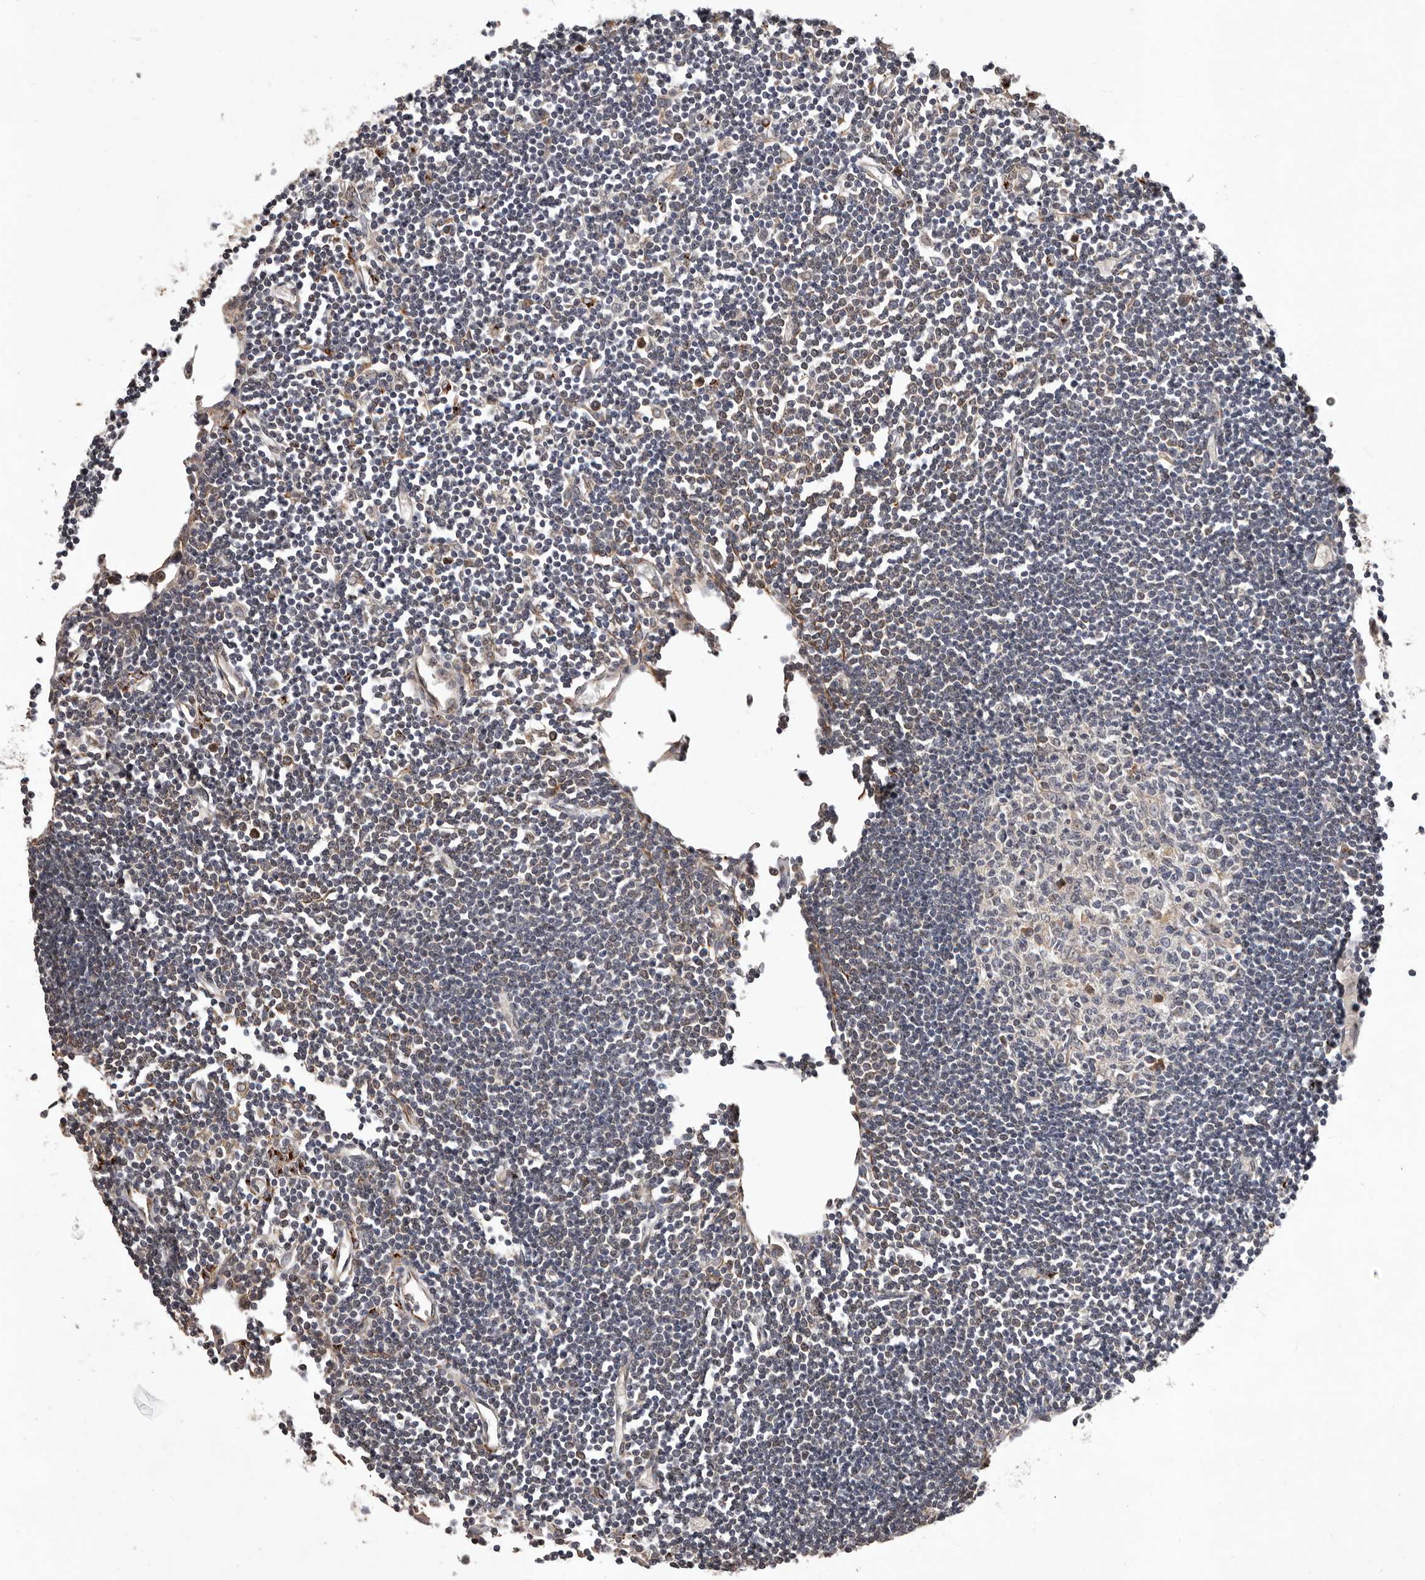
{"staining": {"intensity": "moderate", "quantity": "<25%", "location": "cytoplasmic/membranous"}, "tissue": "lymph node", "cell_type": "Germinal center cells", "image_type": "normal", "snomed": [{"axis": "morphology", "description": "Normal tissue, NOS"}, {"axis": "topography", "description": "Lymph node"}], "caption": "The micrograph demonstrates a brown stain indicating the presence of a protein in the cytoplasmic/membranous of germinal center cells in lymph node. The protein of interest is shown in brown color, while the nuclei are stained blue.", "gene": "GADD45B", "patient": {"sex": "female", "age": 11}}